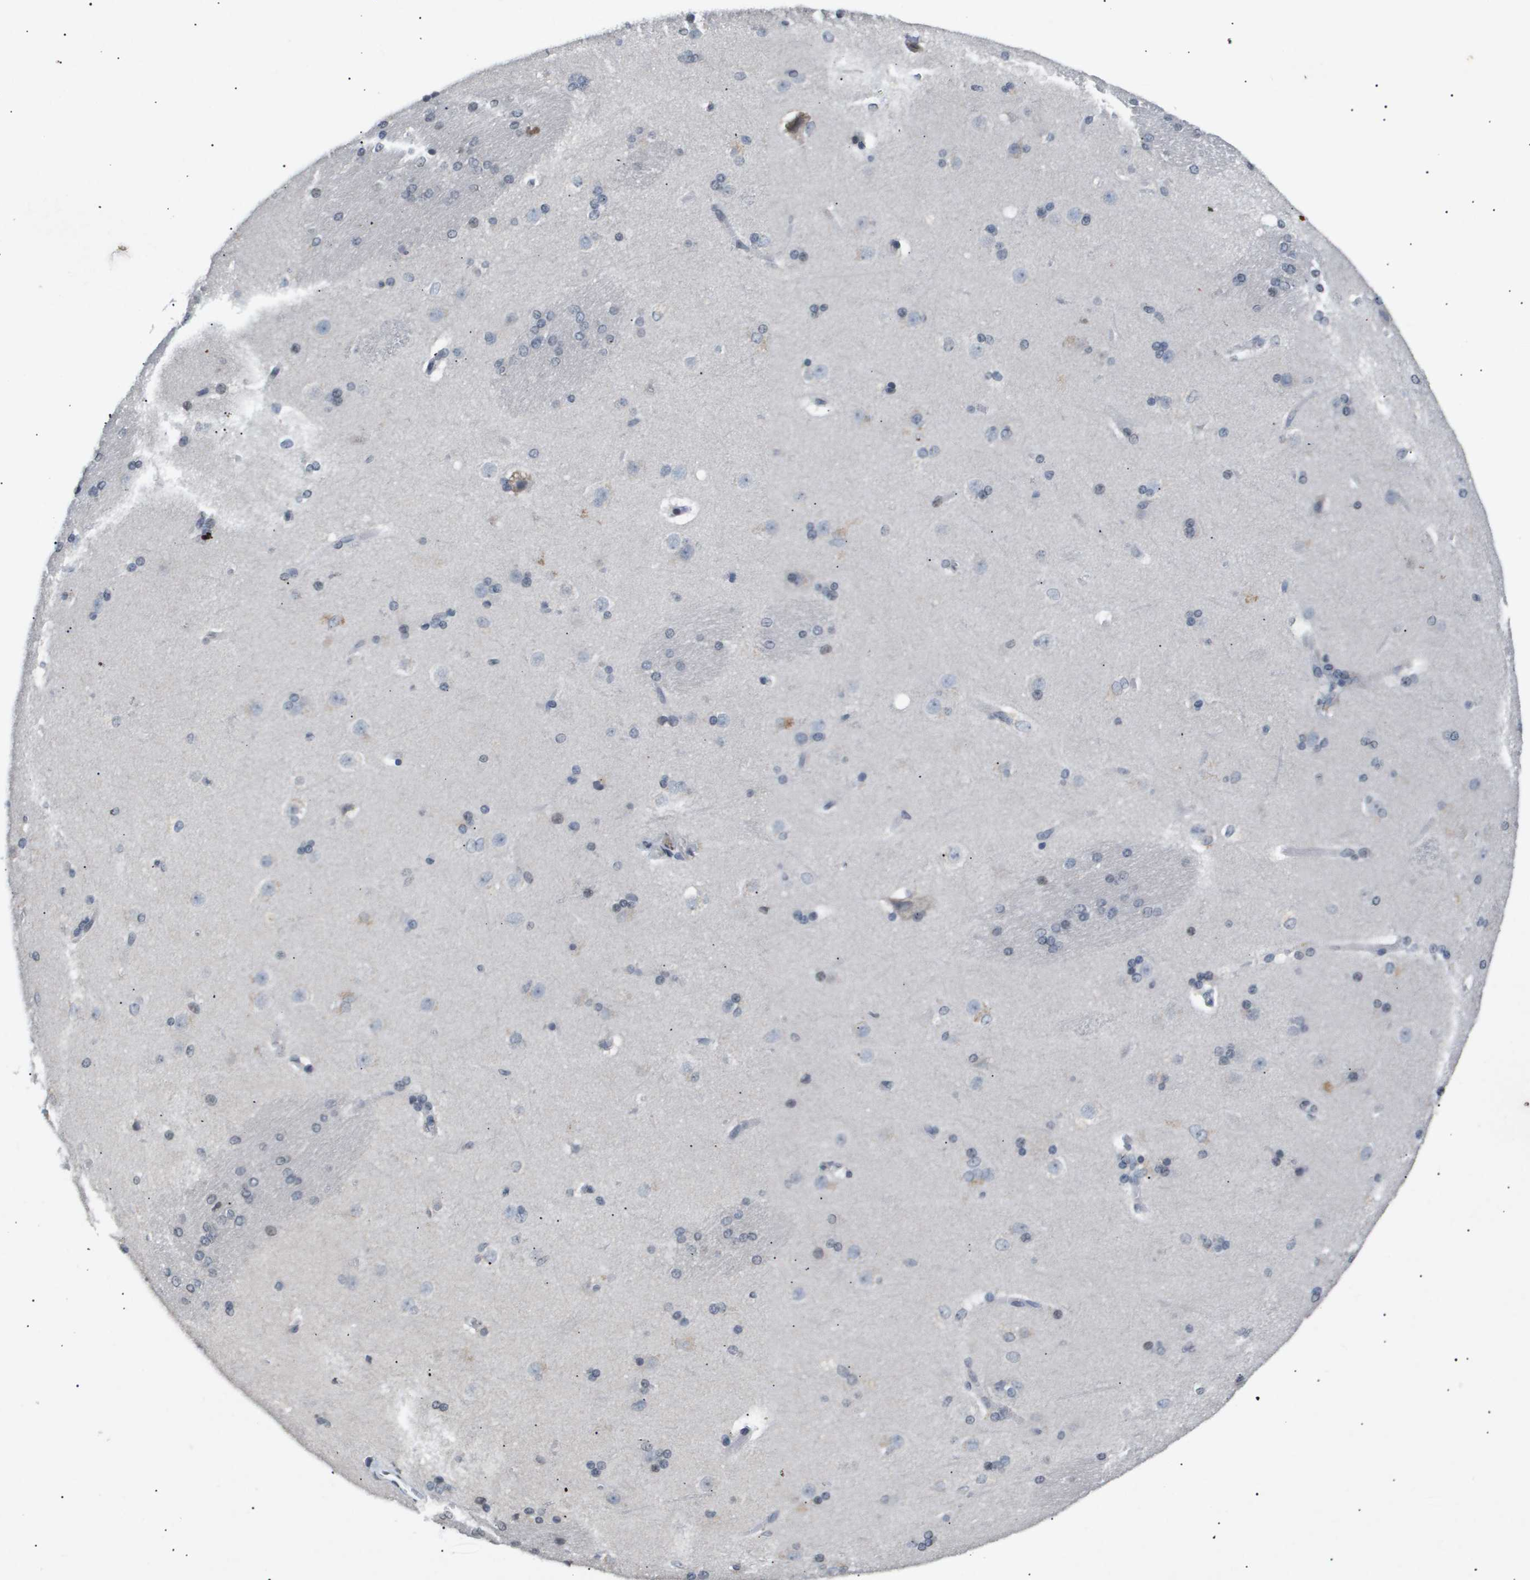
{"staining": {"intensity": "moderate", "quantity": "<25%", "location": "nuclear"}, "tissue": "caudate", "cell_type": "Glial cells", "image_type": "normal", "snomed": [{"axis": "morphology", "description": "Normal tissue, NOS"}, {"axis": "topography", "description": "Lateral ventricle wall"}], "caption": "Immunohistochemistry micrograph of normal caudate: caudate stained using immunohistochemistry (IHC) exhibits low levels of moderate protein expression localized specifically in the nuclear of glial cells, appearing as a nuclear brown color.", "gene": "ANAPC2", "patient": {"sex": "female", "age": 19}}